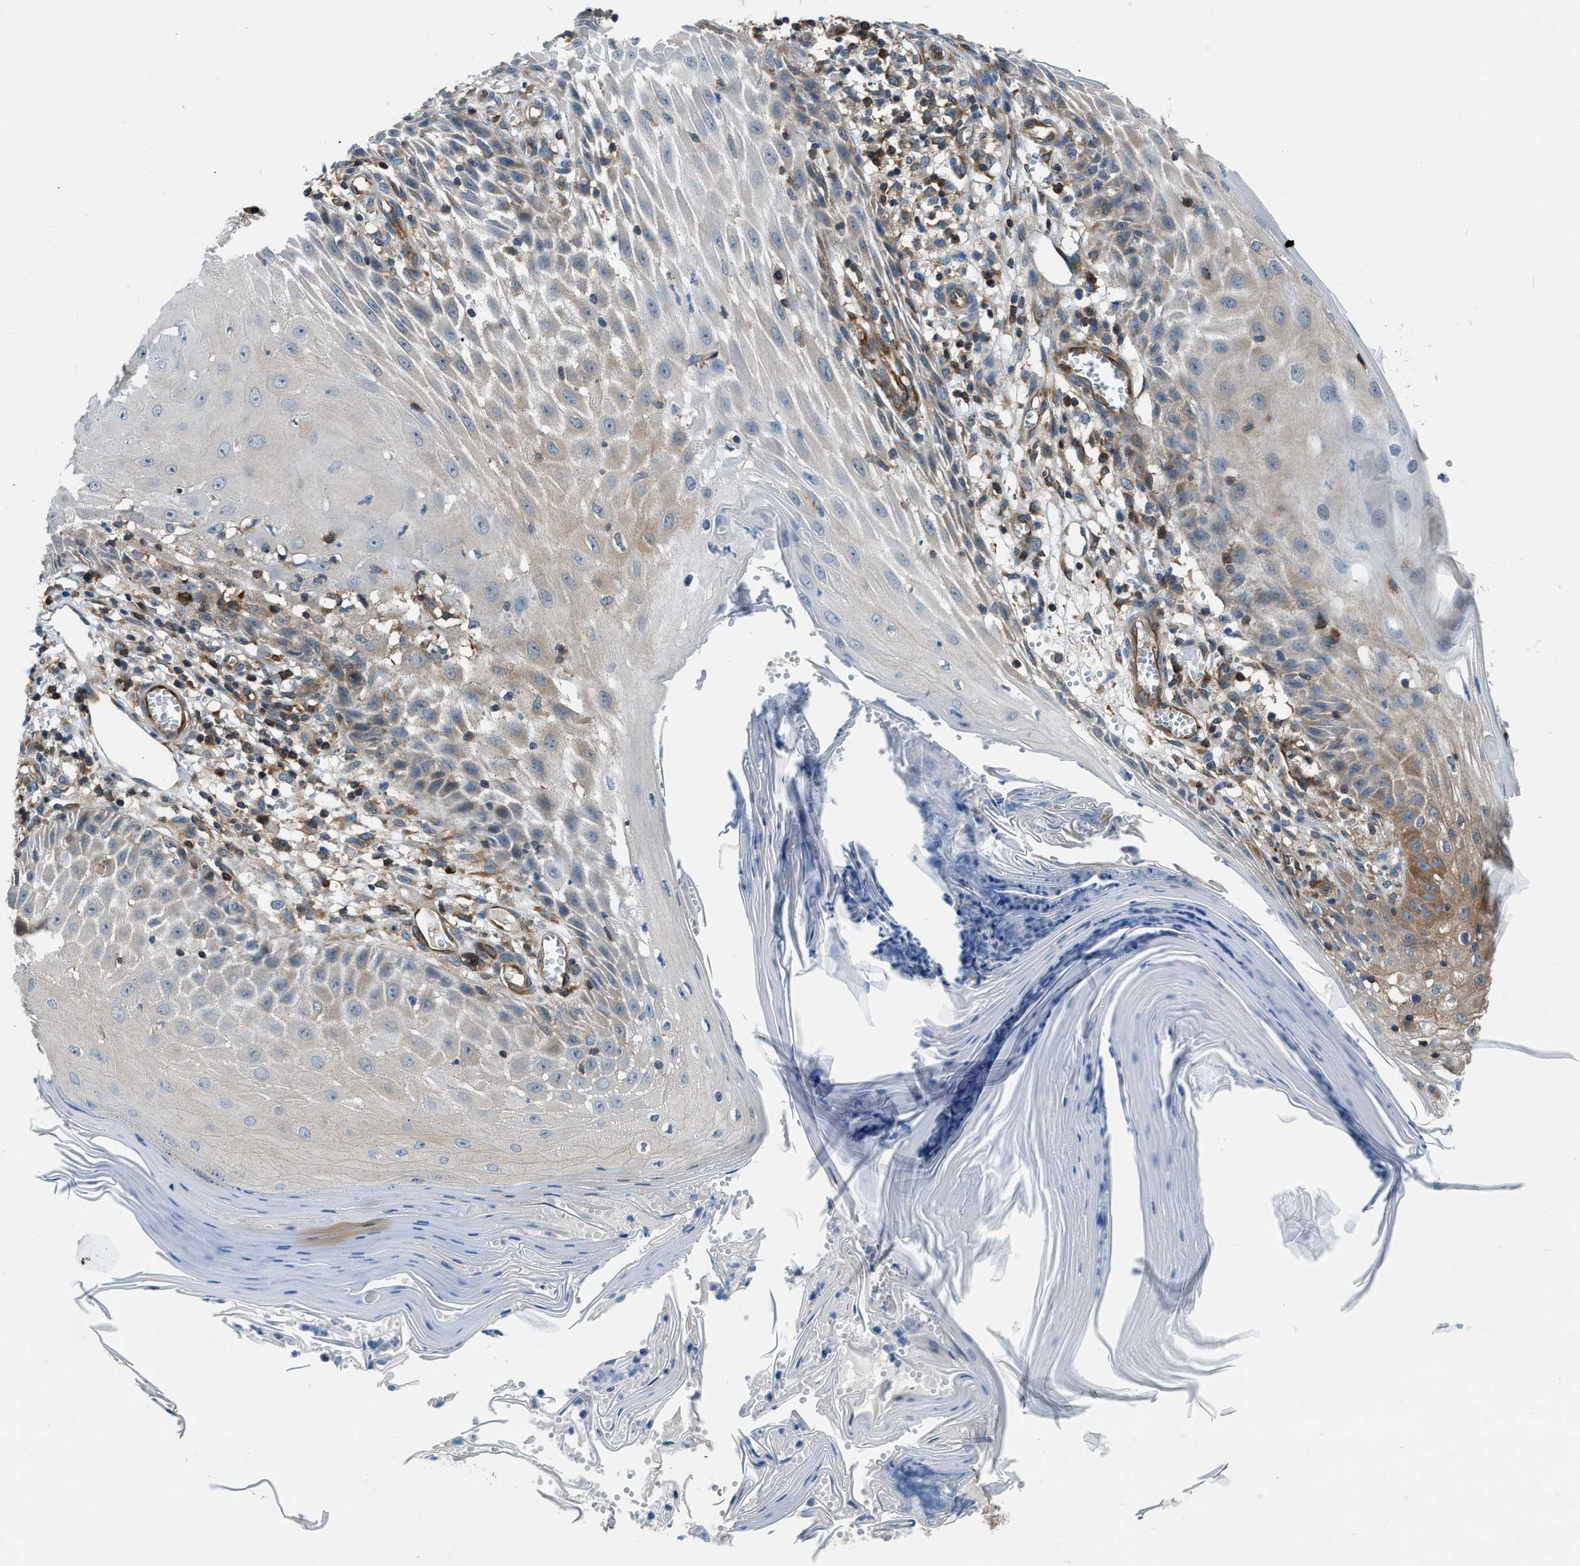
{"staining": {"intensity": "moderate", "quantity": "<25%", "location": "cytoplasmic/membranous"}, "tissue": "skin cancer", "cell_type": "Tumor cells", "image_type": "cancer", "snomed": [{"axis": "morphology", "description": "Squamous cell carcinoma, NOS"}, {"axis": "topography", "description": "Skin"}], "caption": "There is low levels of moderate cytoplasmic/membranous positivity in tumor cells of skin squamous cell carcinoma, as demonstrated by immunohistochemical staining (brown color).", "gene": "PFKP", "patient": {"sex": "female", "age": 73}}